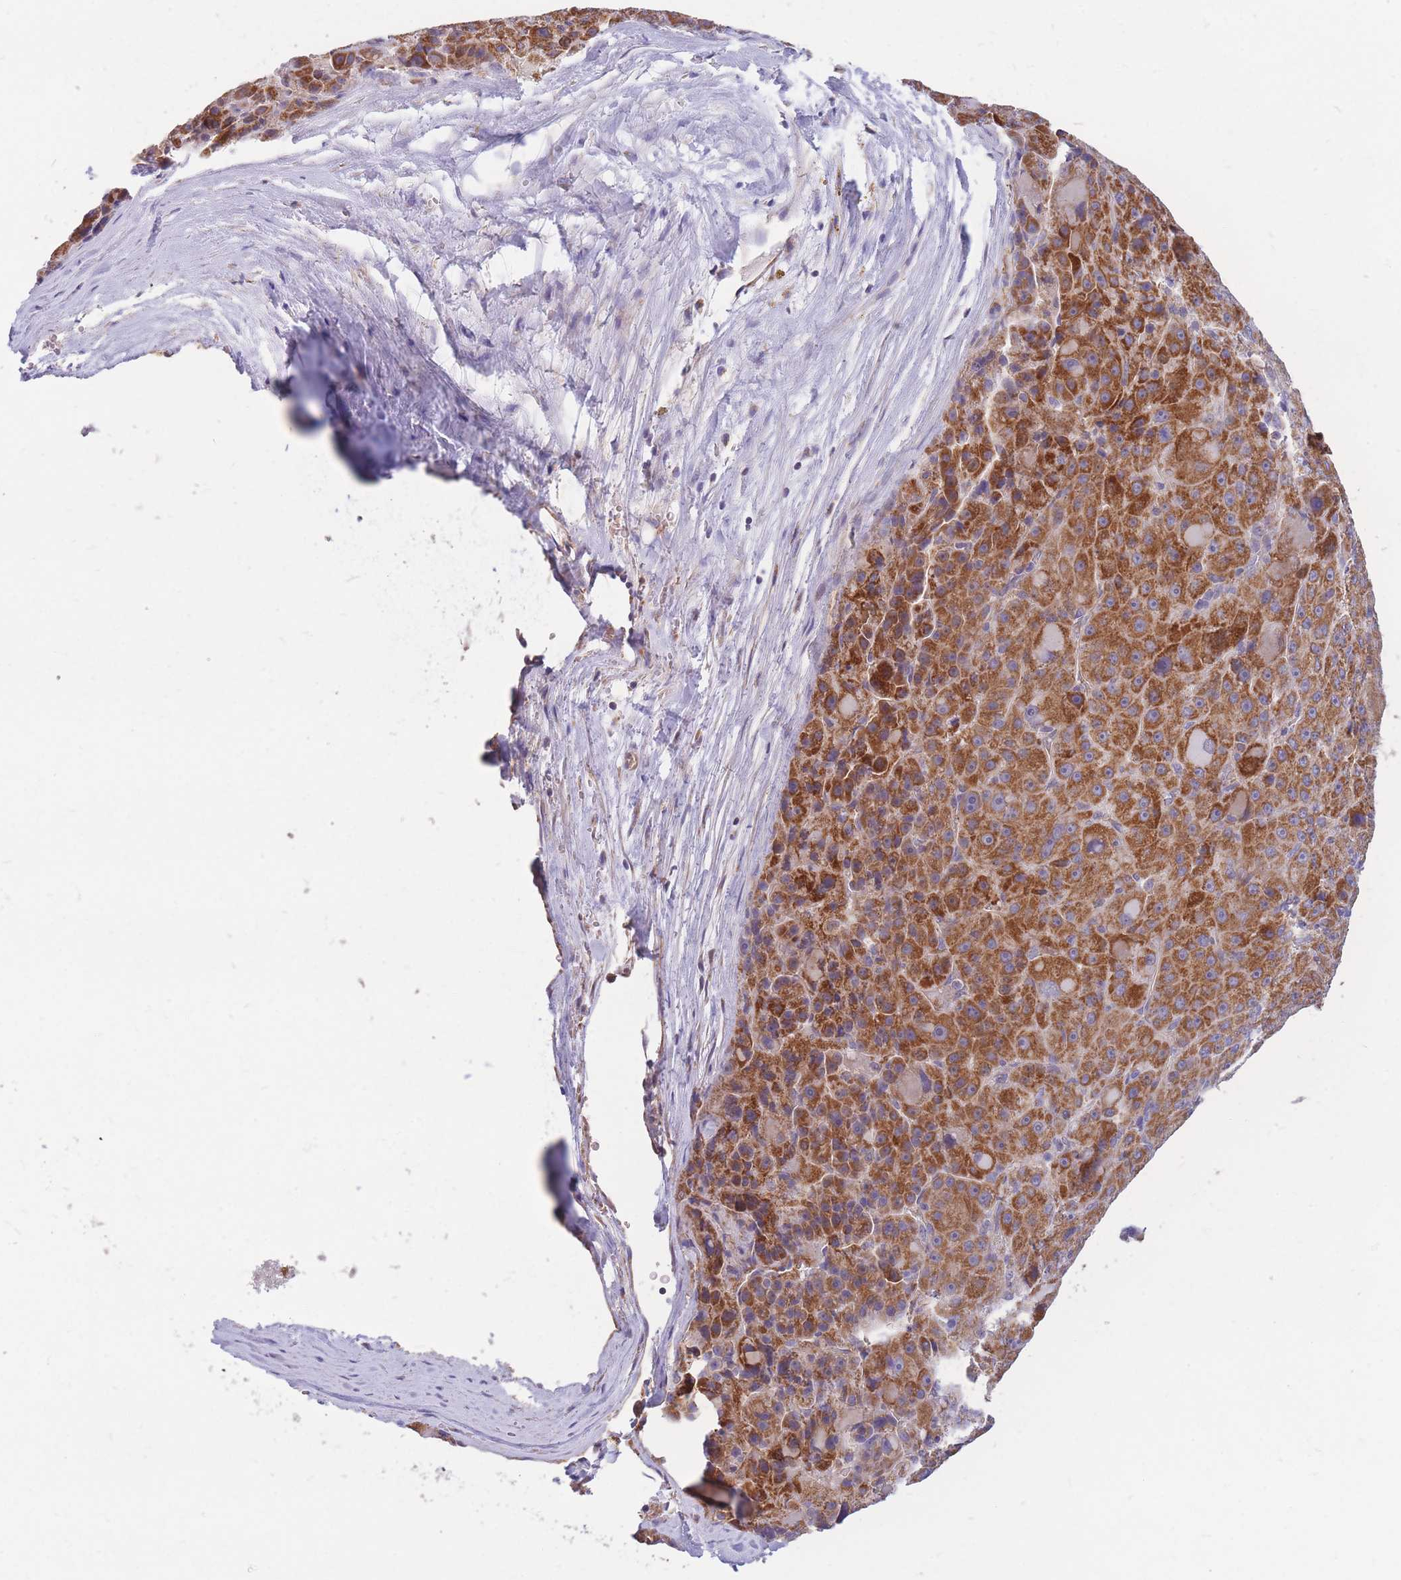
{"staining": {"intensity": "strong", "quantity": ">75%", "location": "cytoplasmic/membranous"}, "tissue": "liver cancer", "cell_type": "Tumor cells", "image_type": "cancer", "snomed": [{"axis": "morphology", "description": "Carcinoma, Hepatocellular, NOS"}, {"axis": "topography", "description": "Liver"}], "caption": "A high-resolution micrograph shows immunohistochemistry staining of liver cancer, which displays strong cytoplasmic/membranous expression in approximately >75% of tumor cells.", "gene": "MRPS9", "patient": {"sex": "male", "age": 76}}